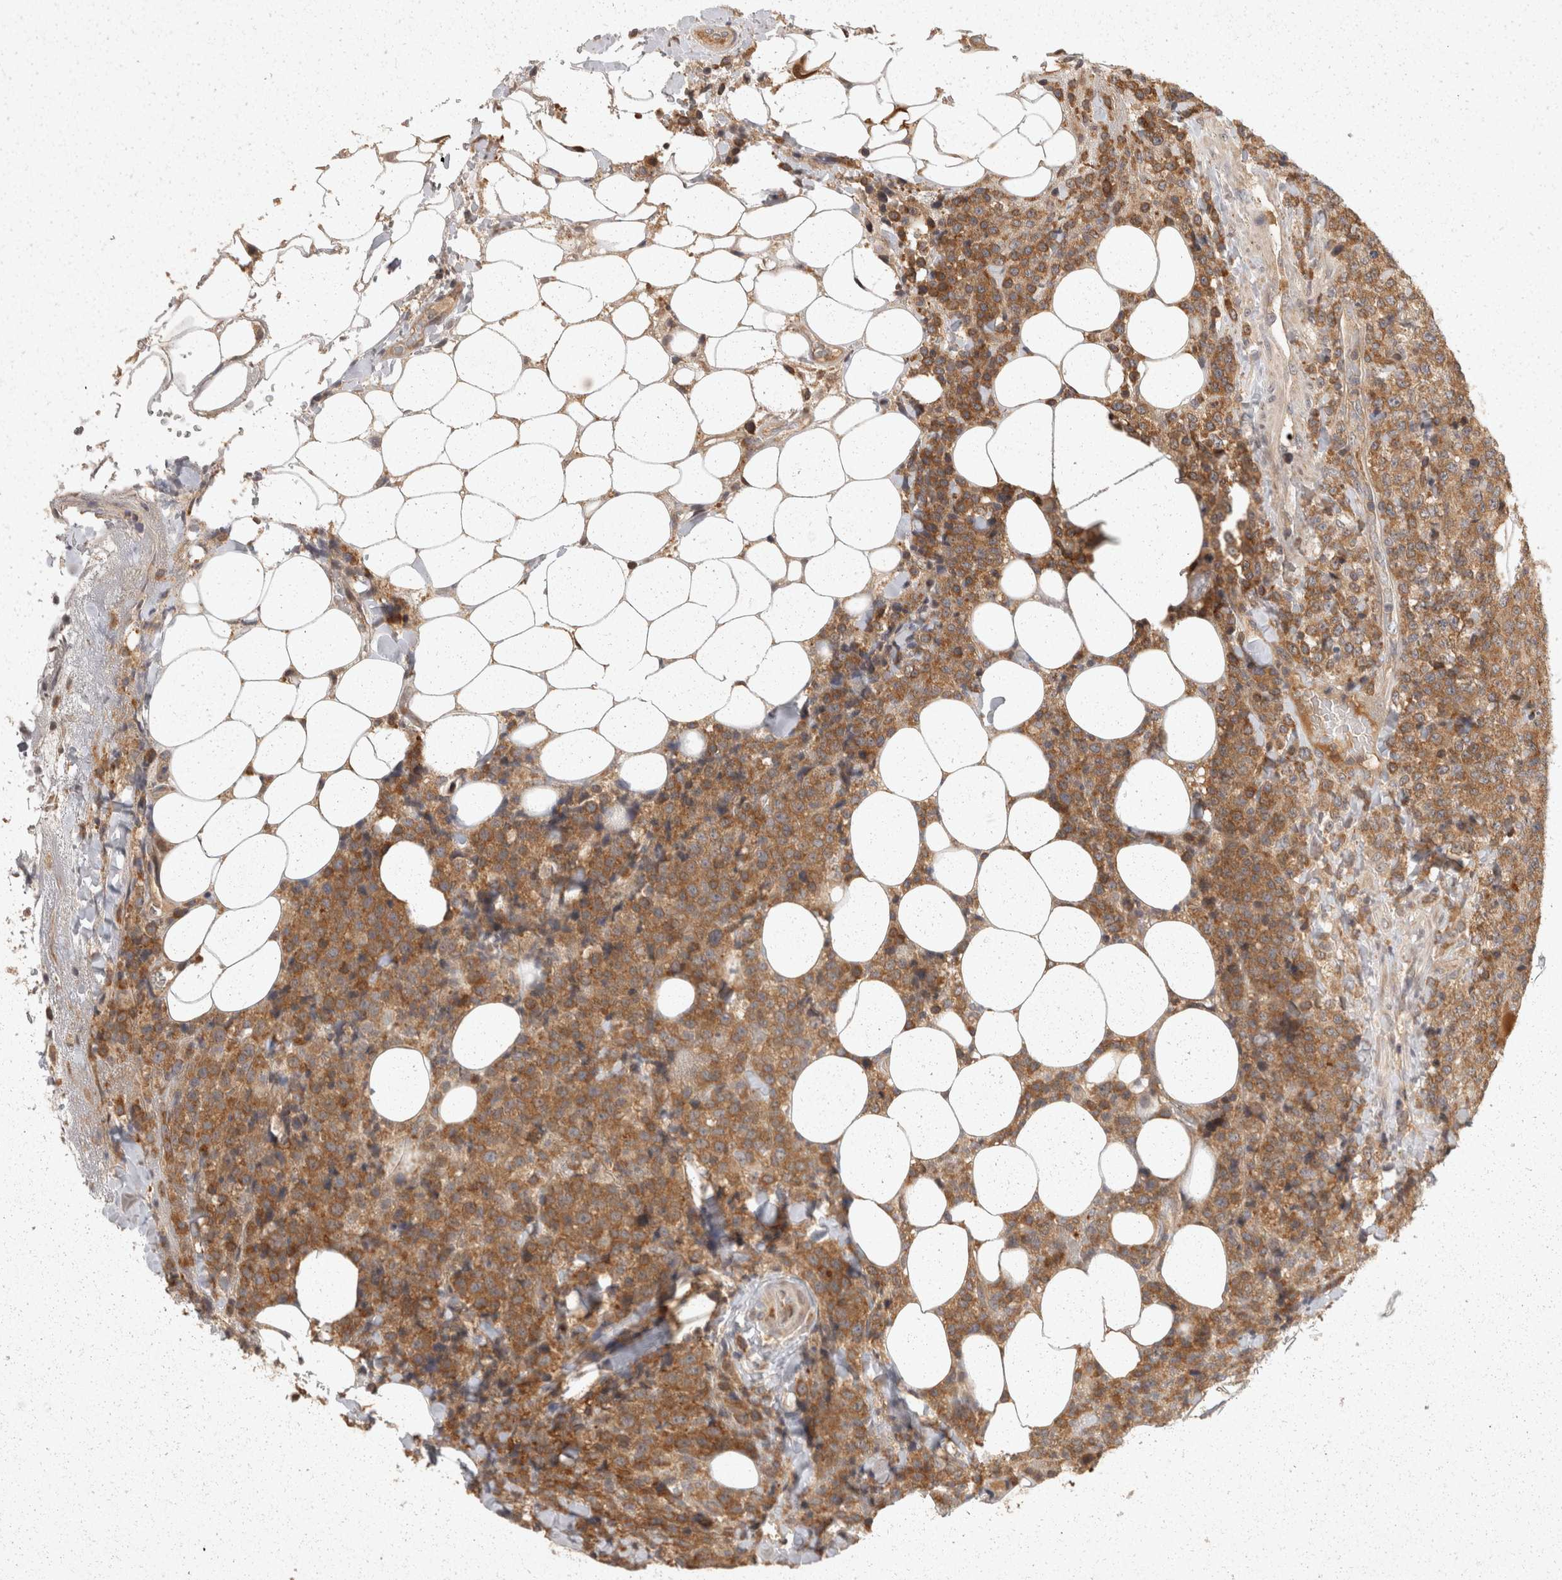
{"staining": {"intensity": "moderate", "quantity": ">75%", "location": "cytoplasmic/membranous"}, "tissue": "lymphoma", "cell_type": "Tumor cells", "image_type": "cancer", "snomed": [{"axis": "morphology", "description": "Malignant lymphoma, non-Hodgkin's type, High grade"}, {"axis": "topography", "description": "Lymph node"}], "caption": "Immunohistochemistry image of malignant lymphoma, non-Hodgkin's type (high-grade) stained for a protein (brown), which exhibits medium levels of moderate cytoplasmic/membranous staining in approximately >75% of tumor cells.", "gene": "ACAT2", "patient": {"sex": "male", "age": 13}}